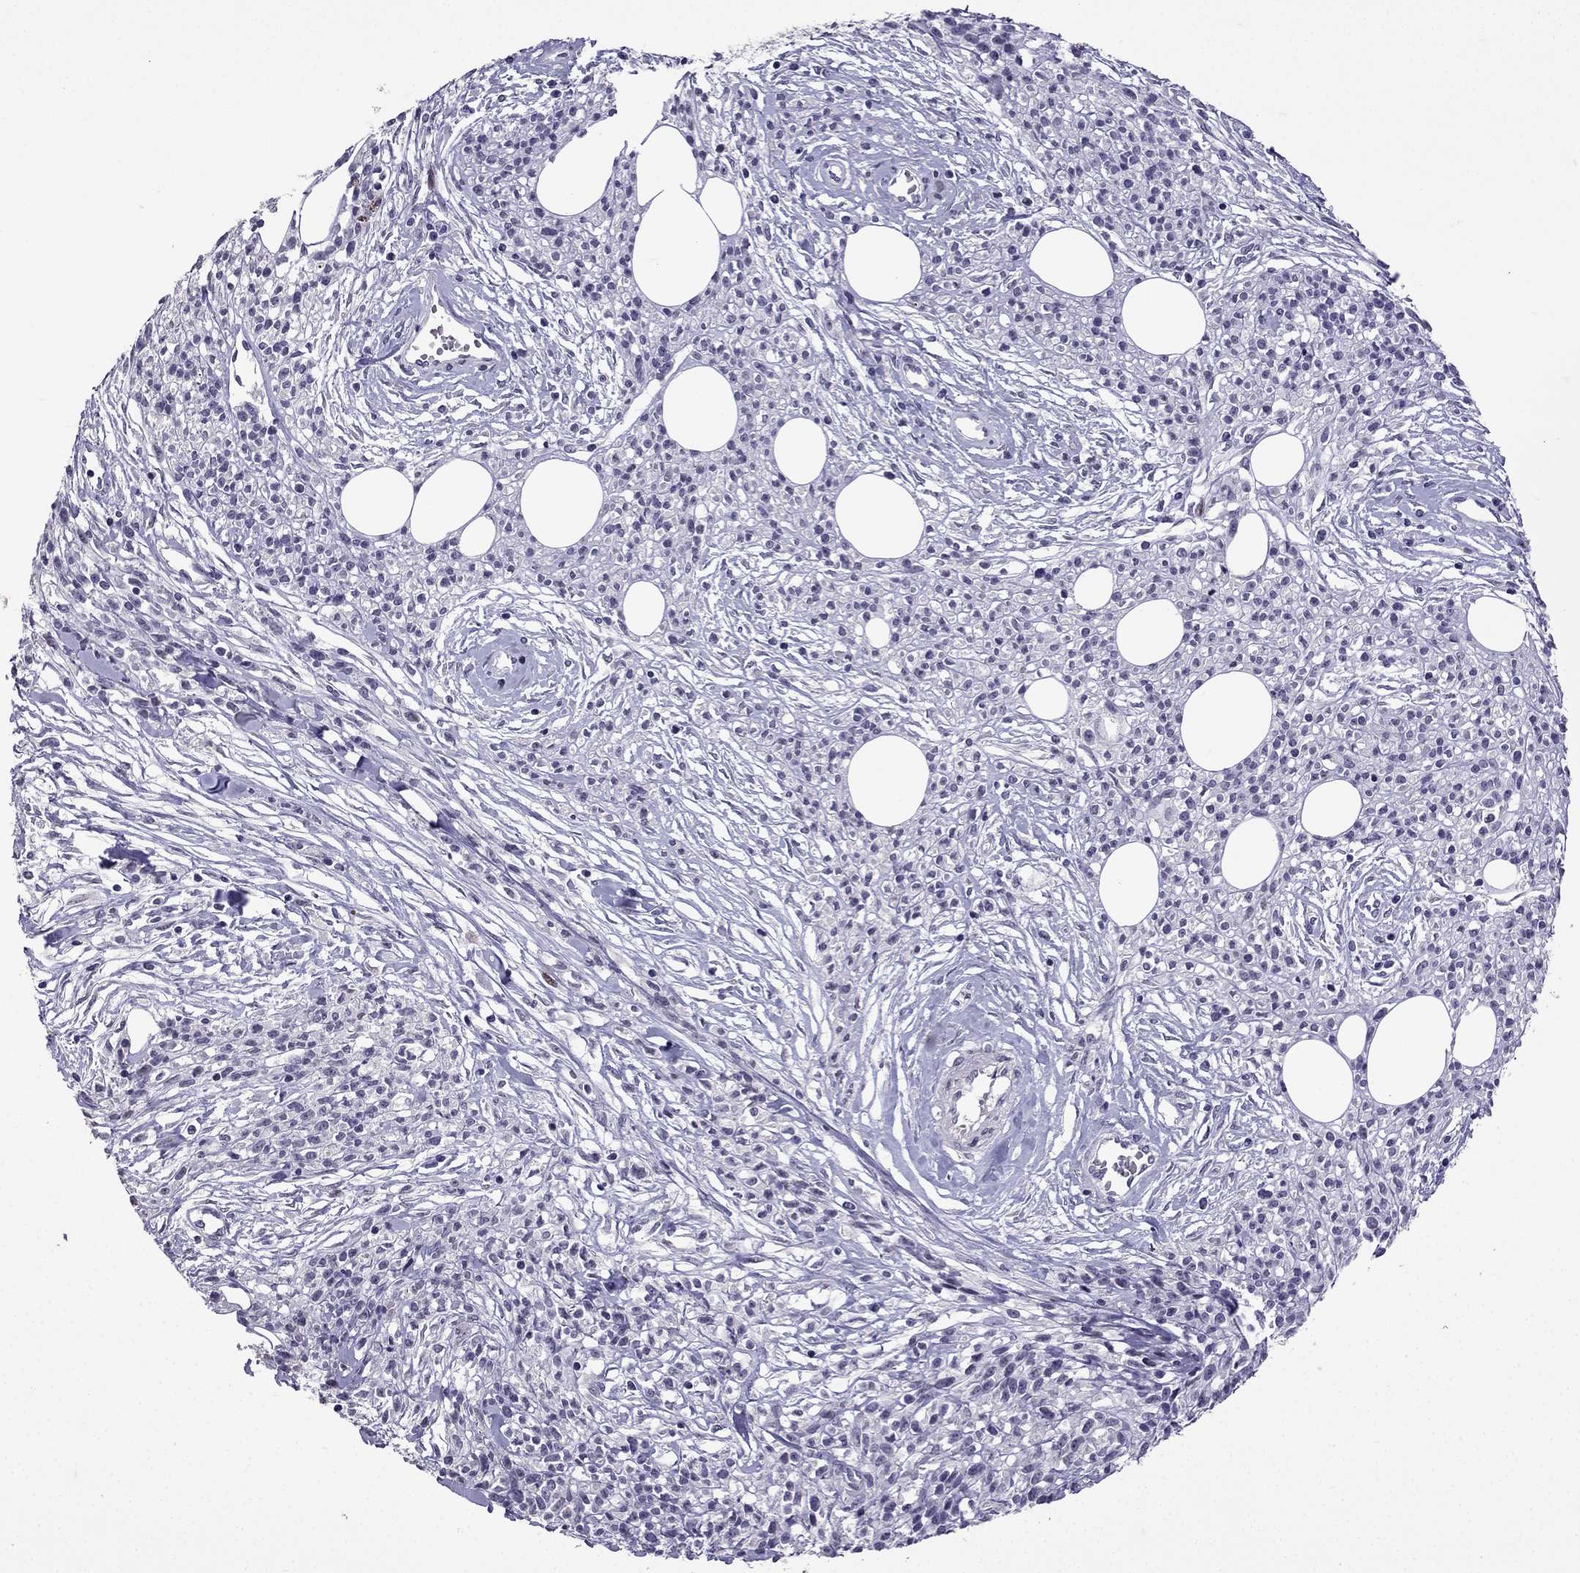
{"staining": {"intensity": "negative", "quantity": "none", "location": "none"}, "tissue": "melanoma", "cell_type": "Tumor cells", "image_type": "cancer", "snomed": [{"axis": "morphology", "description": "Malignant melanoma, NOS"}, {"axis": "topography", "description": "Skin"}, {"axis": "topography", "description": "Skin of trunk"}], "caption": "Immunohistochemical staining of melanoma demonstrates no significant positivity in tumor cells.", "gene": "TTN", "patient": {"sex": "male", "age": 74}}